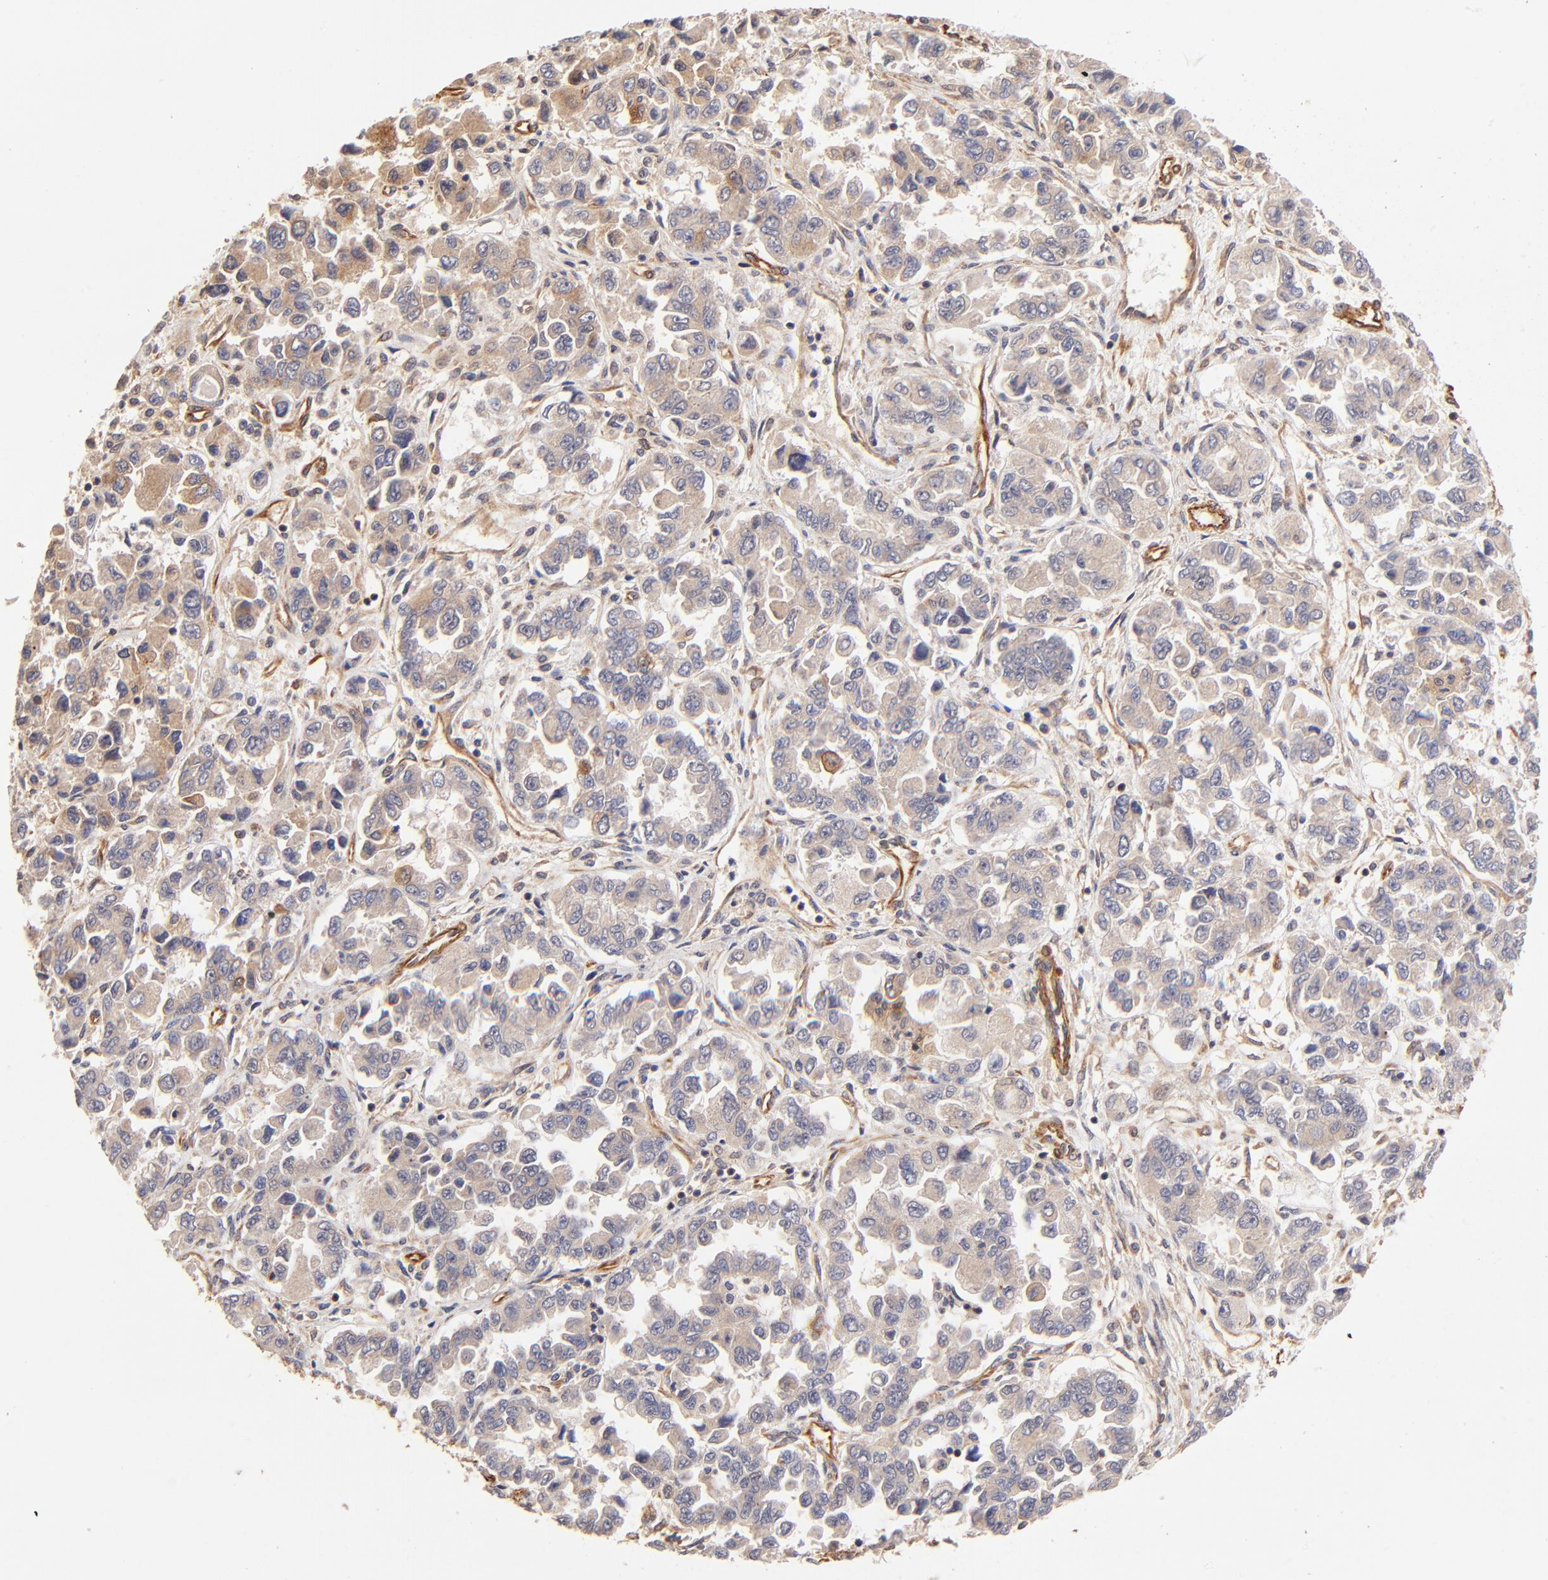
{"staining": {"intensity": "weak", "quantity": ">75%", "location": "cytoplasmic/membranous"}, "tissue": "ovarian cancer", "cell_type": "Tumor cells", "image_type": "cancer", "snomed": [{"axis": "morphology", "description": "Cystadenocarcinoma, serous, NOS"}, {"axis": "topography", "description": "Ovary"}], "caption": "Human ovarian cancer stained with a brown dye shows weak cytoplasmic/membranous positive positivity in about >75% of tumor cells.", "gene": "TNFAIP3", "patient": {"sex": "female", "age": 84}}